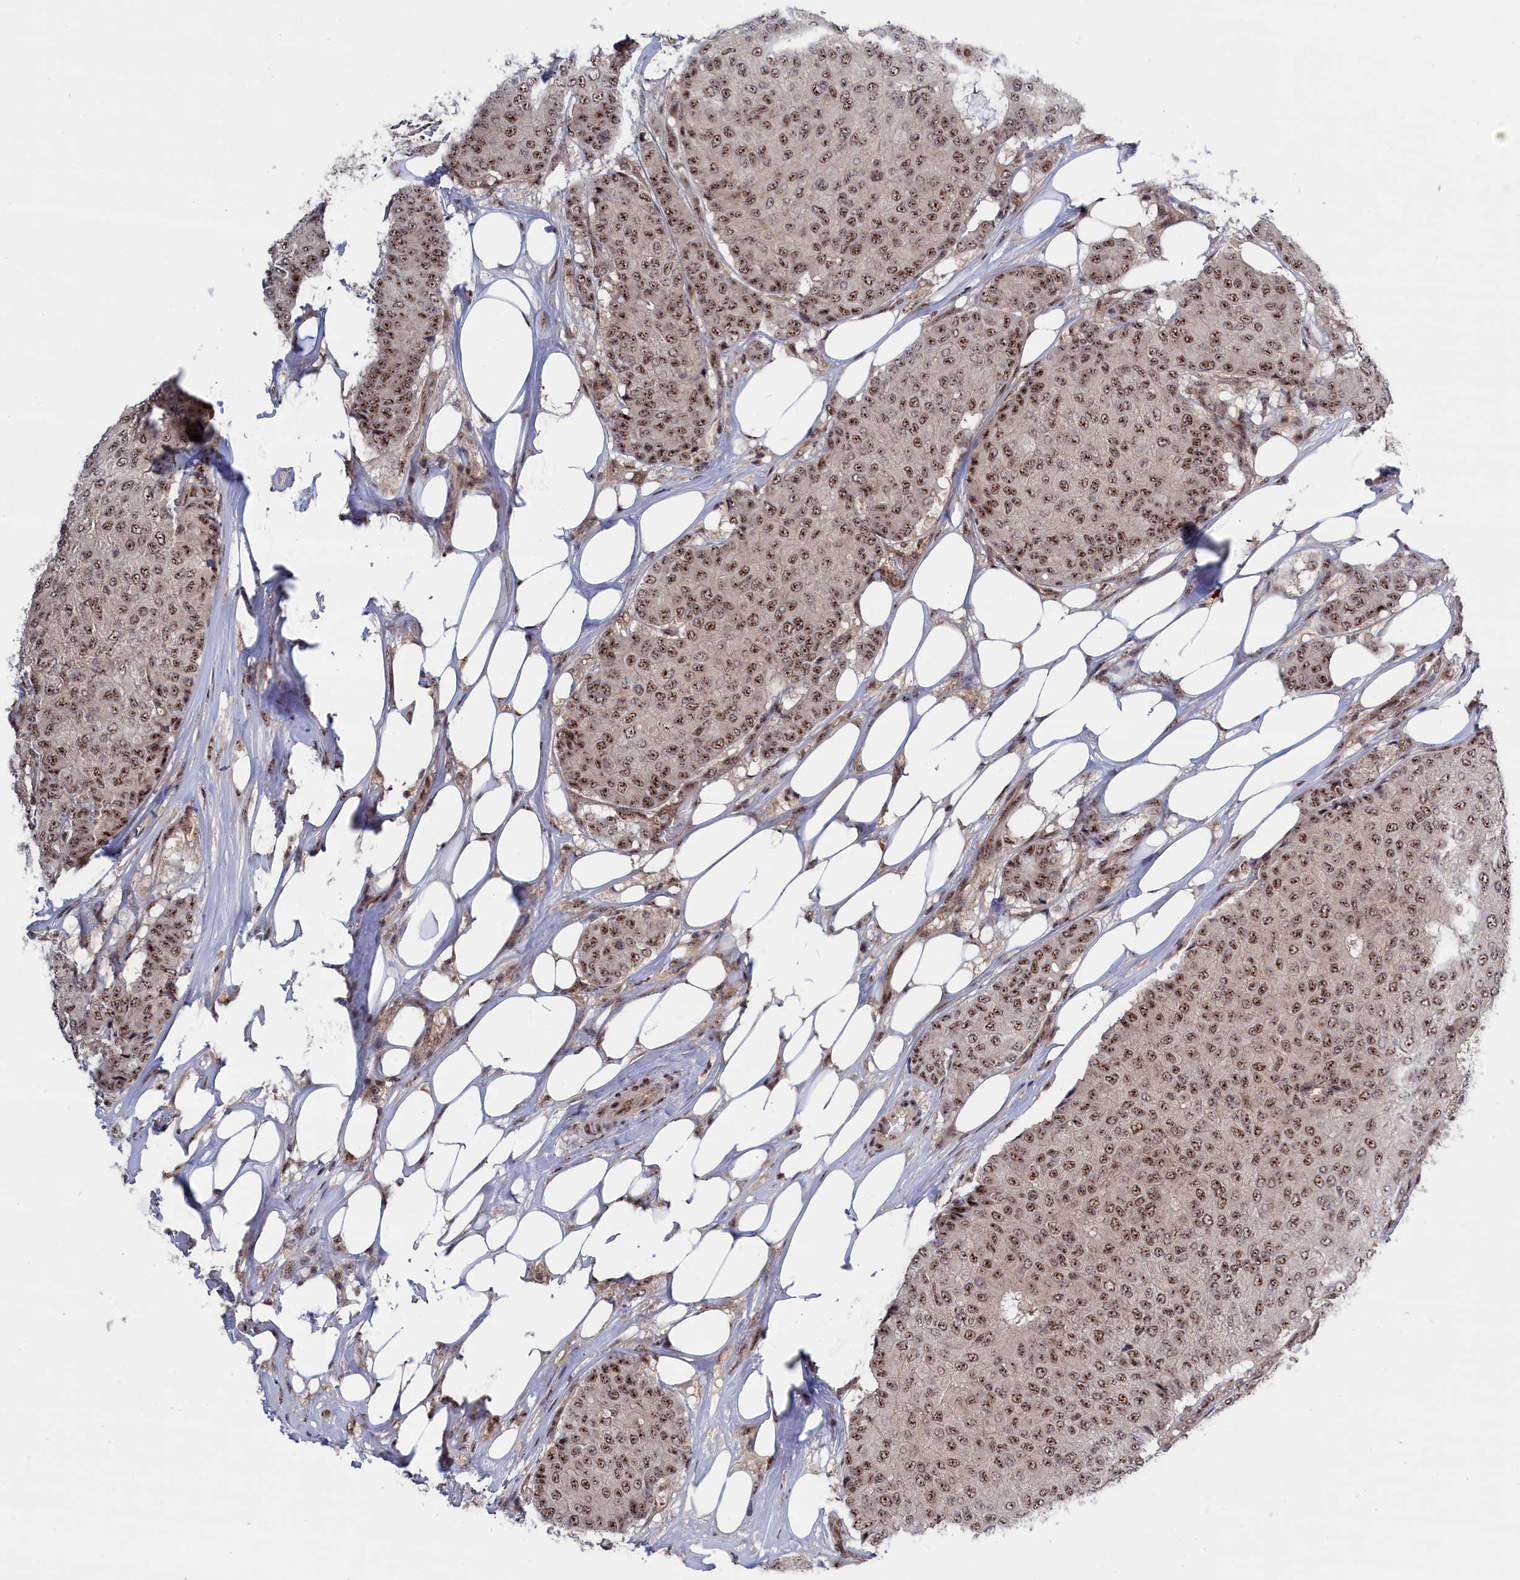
{"staining": {"intensity": "moderate", "quantity": ">75%", "location": "nuclear"}, "tissue": "breast cancer", "cell_type": "Tumor cells", "image_type": "cancer", "snomed": [{"axis": "morphology", "description": "Duct carcinoma"}, {"axis": "topography", "description": "Breast"}], "caption": "The micrograph displays a brown stain indicating the presence of a protein in the nuclear of tumor cells in infiltrating ductal carcinoma (breast). The staining is performed using DAB brown chromogen to label protein expression. The nuclei are counter-stained blue using hematoxylin.", "gene": "TAB1", "patient": {"sex": "female", "age": 75}}